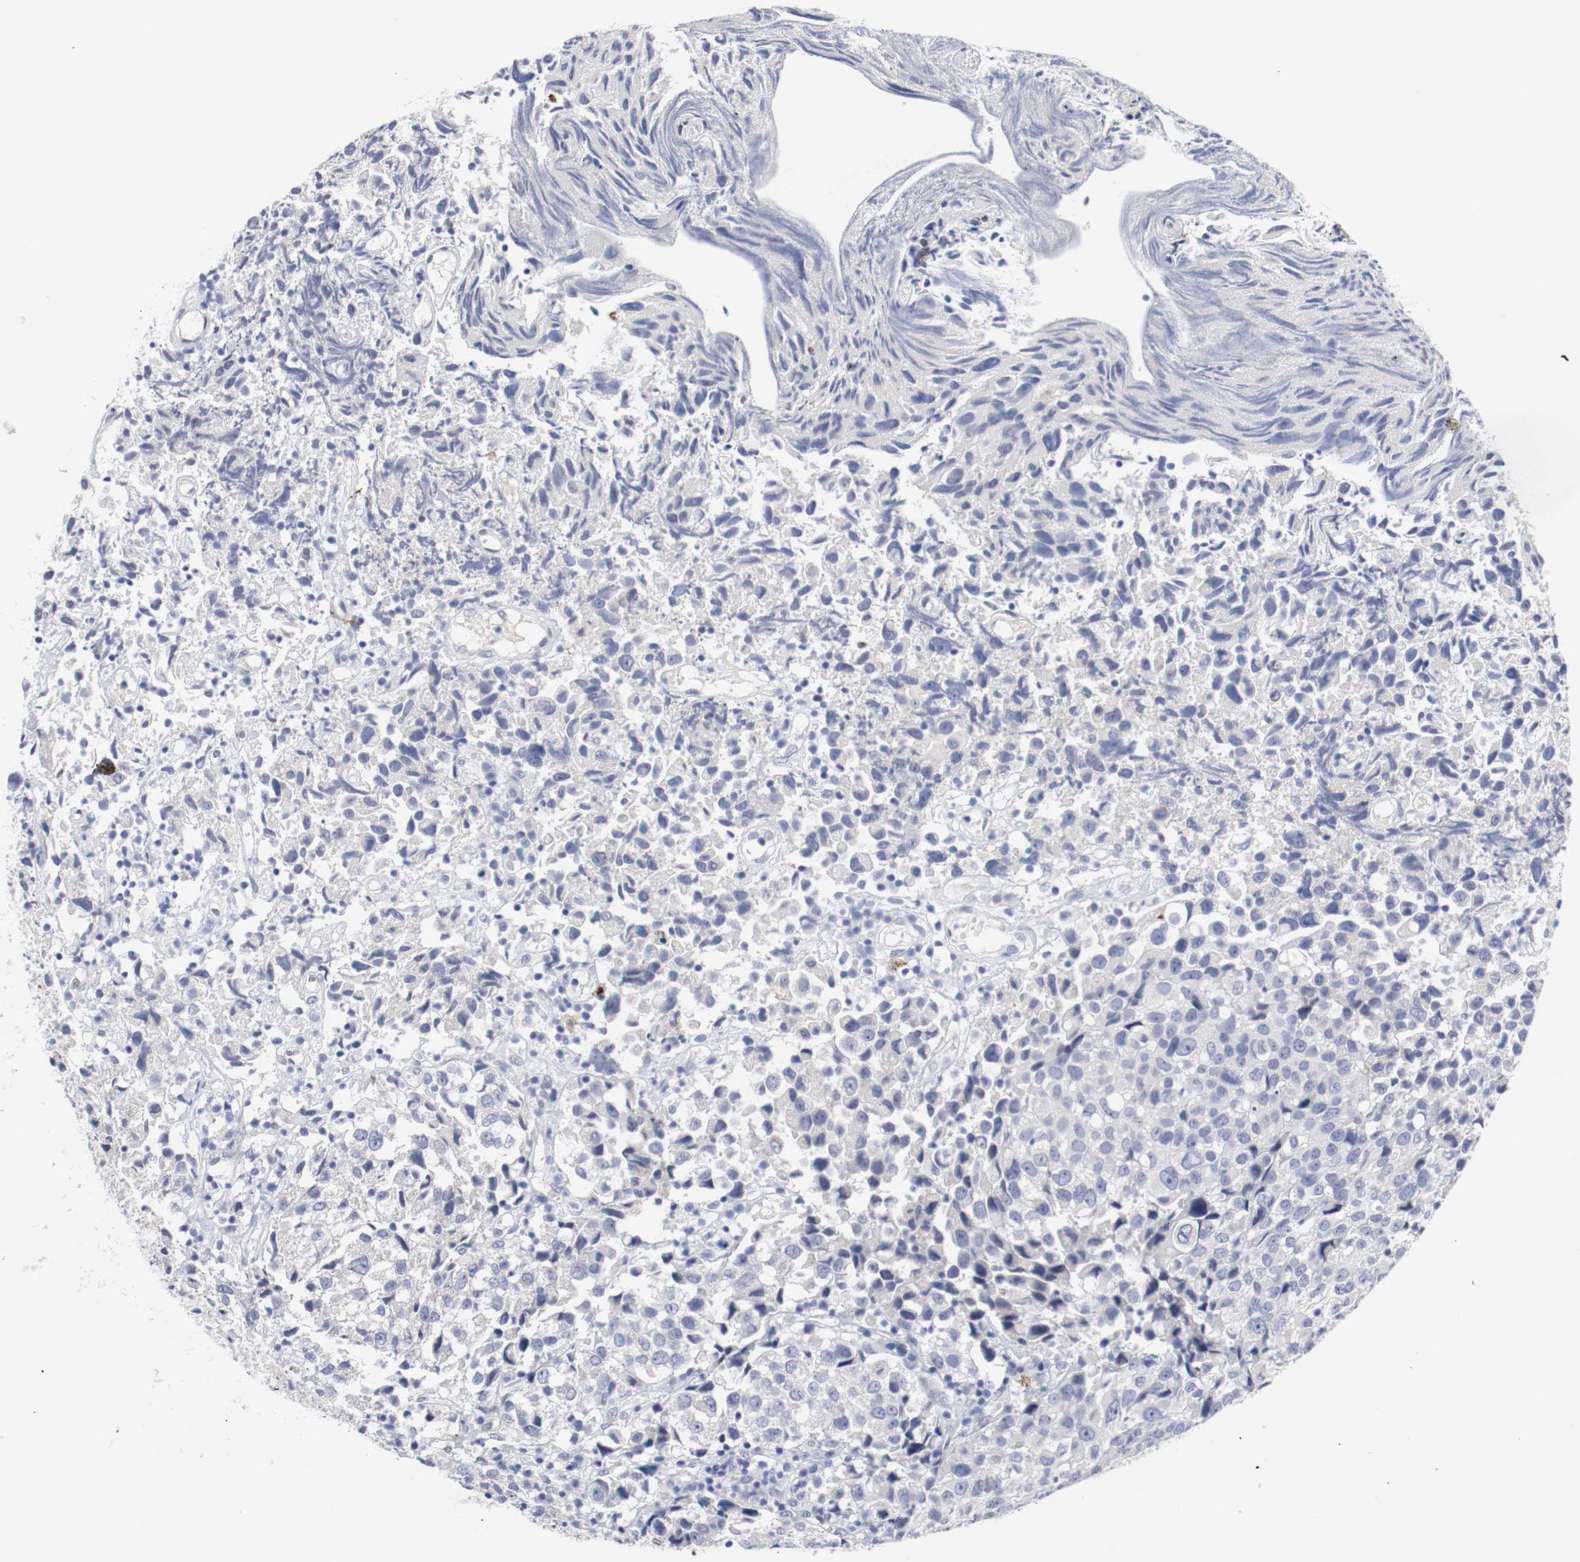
{"staining": {"intensity": "negative", "quantity": "none", "location": "none"}, "tissue": "urothelial cancer", "cell_type": "Tumor cells", "image_type": "cancer", "snomed": [{"axis": "morphology", "description": "Urothelial carcinoma, High grade"}, {"axis": "topography", "description": "Urinary bladder"}], "caption": "This is a photomicrograph of immunohistochemistry (IHC) staining of urothelial cancer, which shows no expression in tumor cells.", "gene": "KIT", "patient": {"sex": "female", "age": 75}}